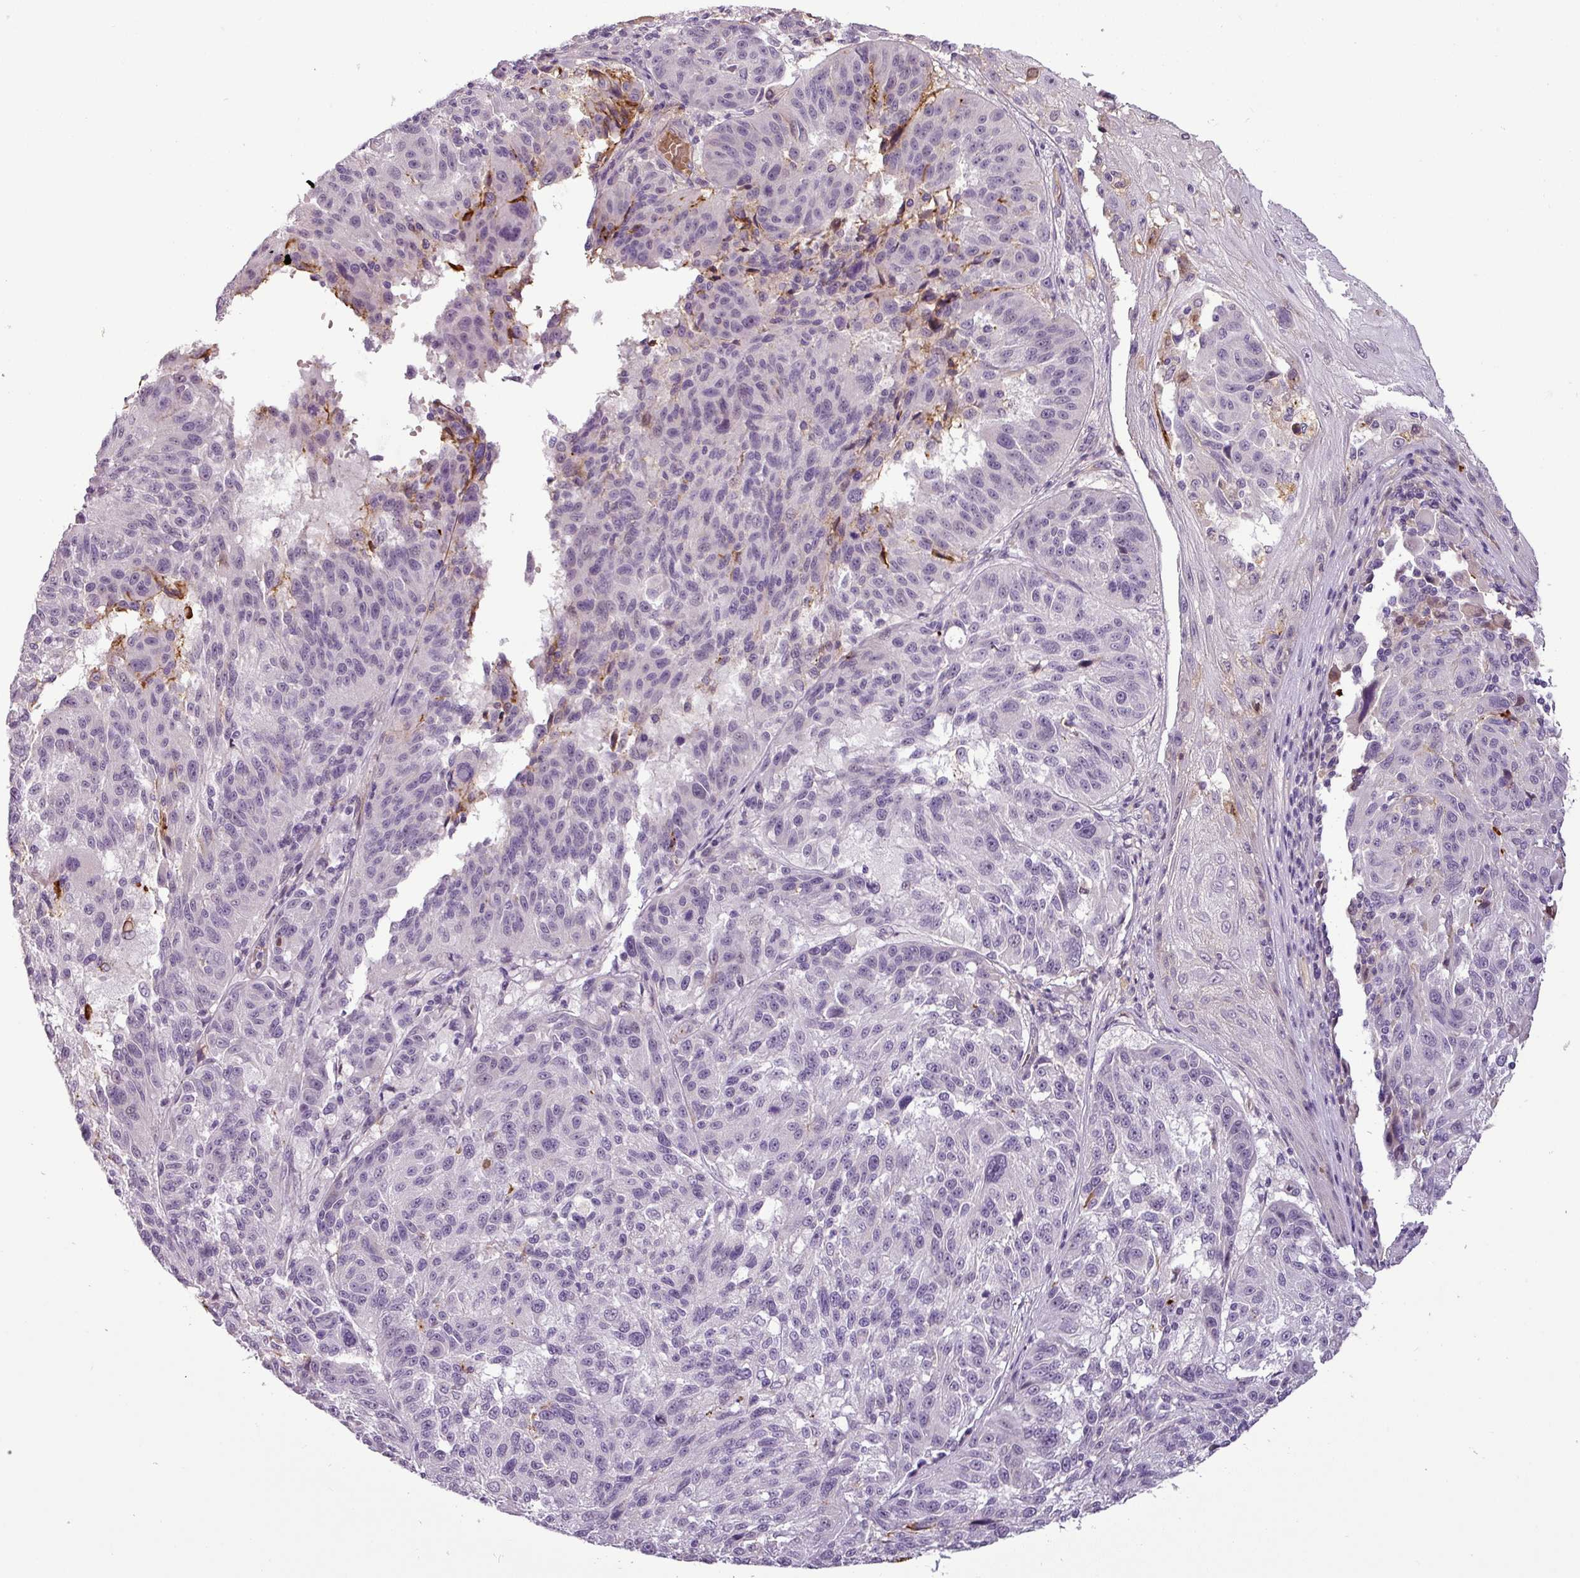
{"staining": {"intensity": "negative", "quantity": "none", "location": "none"}, "tissue": "melanoma", "cell_type": "Tumor cells", "image_type": "cancer", "snomed": [{"axis": "morphology", "description": "Malignant melanoma, NOS"}, {"axis": "topography", "description": "Skin"}], "caption": "Immunohistochemistry (IHC) micrograph of neoplastic tissue: malignant melanoma stained with DAB reveals no significant protein expression in tumor cells.", "gene": "APOC1", "patient": {"sex": "male", "age": 53}}